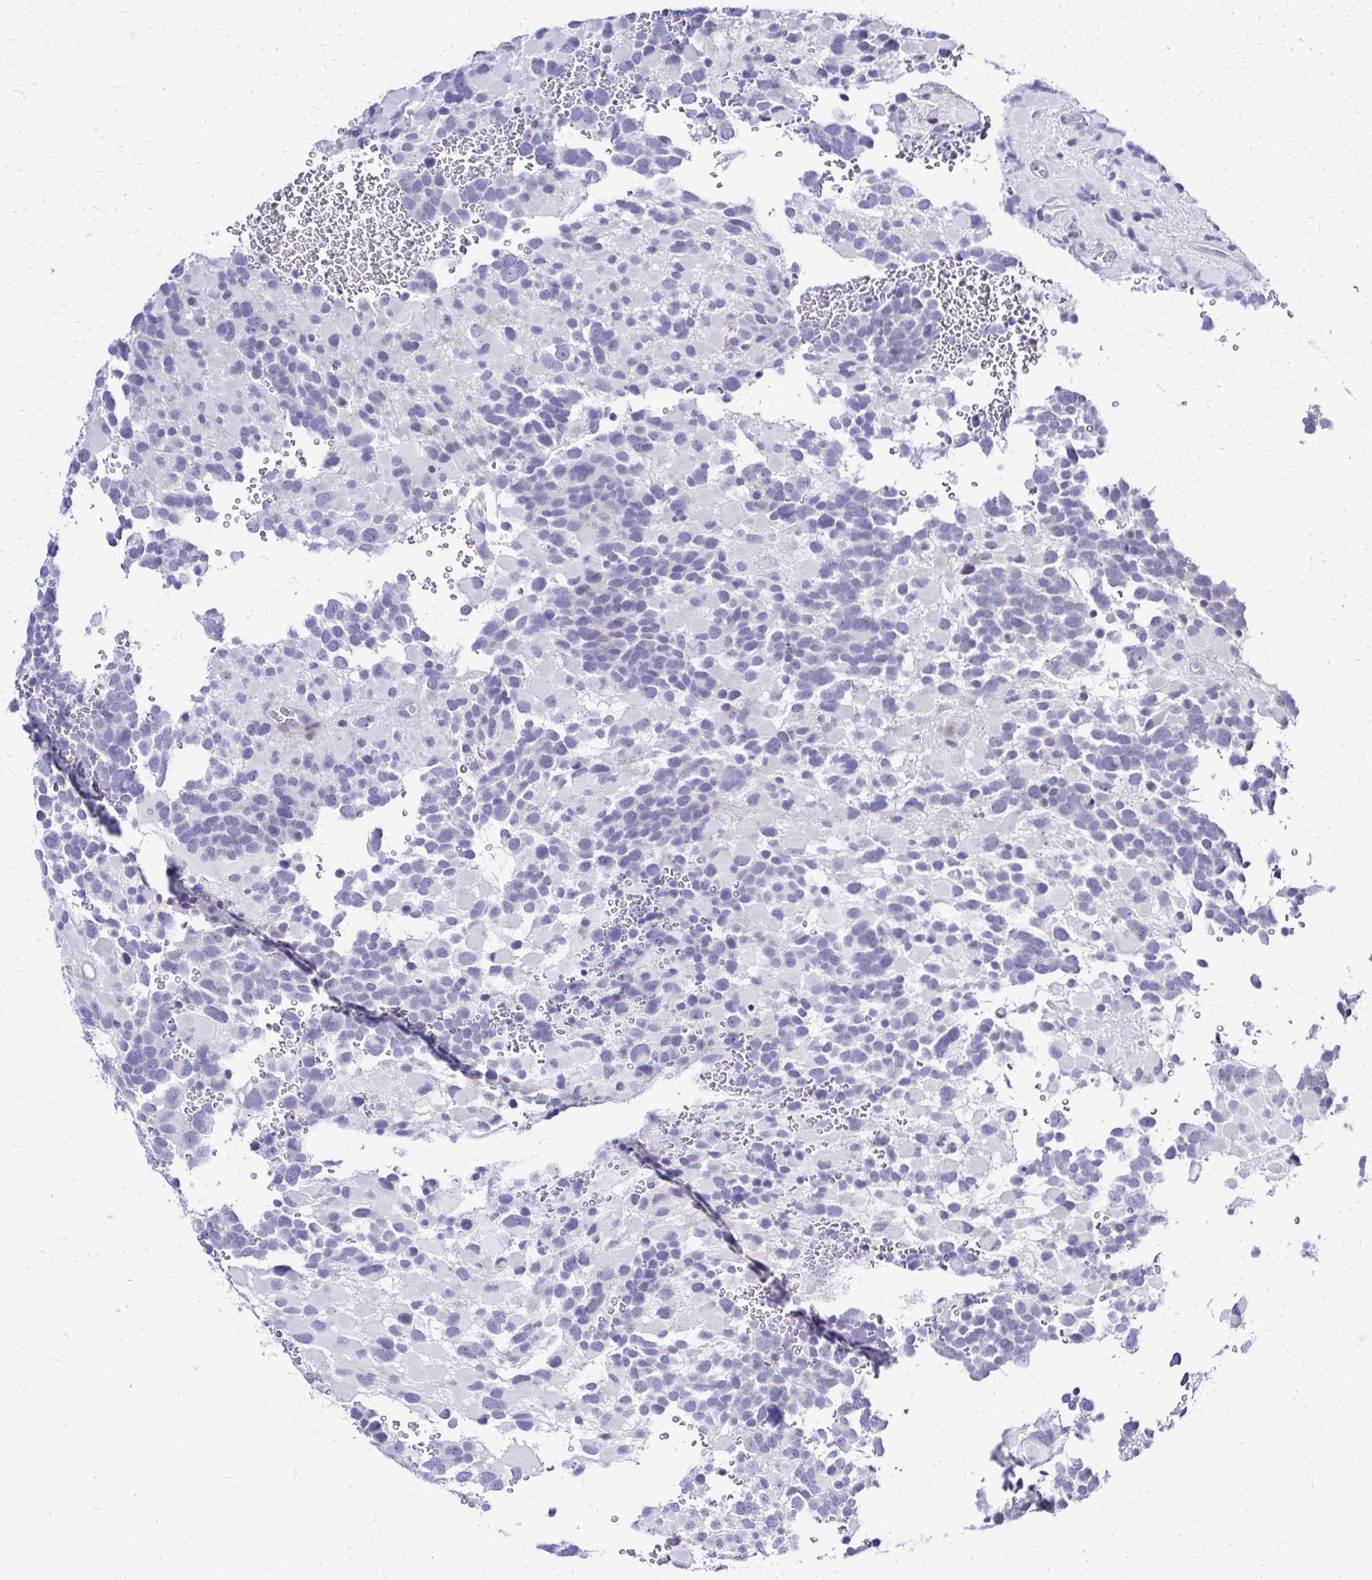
{"staining": {"intensity": "negative", "quantity": "none", "location": "none"}, "tissue": "glioma", "cell_type": "Tumor cells", "image_type": "cancer", "snomed": [{"axis": "morphology", "description": "Glioma, malignant, High grade"}, {"axis": "topography", "description": "Brain"}], "caption": "DAB immunohistochemical staining of human glioma displays no significant expression in tumor cells.", "gene": "RHOBTB2", "patient": {"sex": "female", "age": 40}}